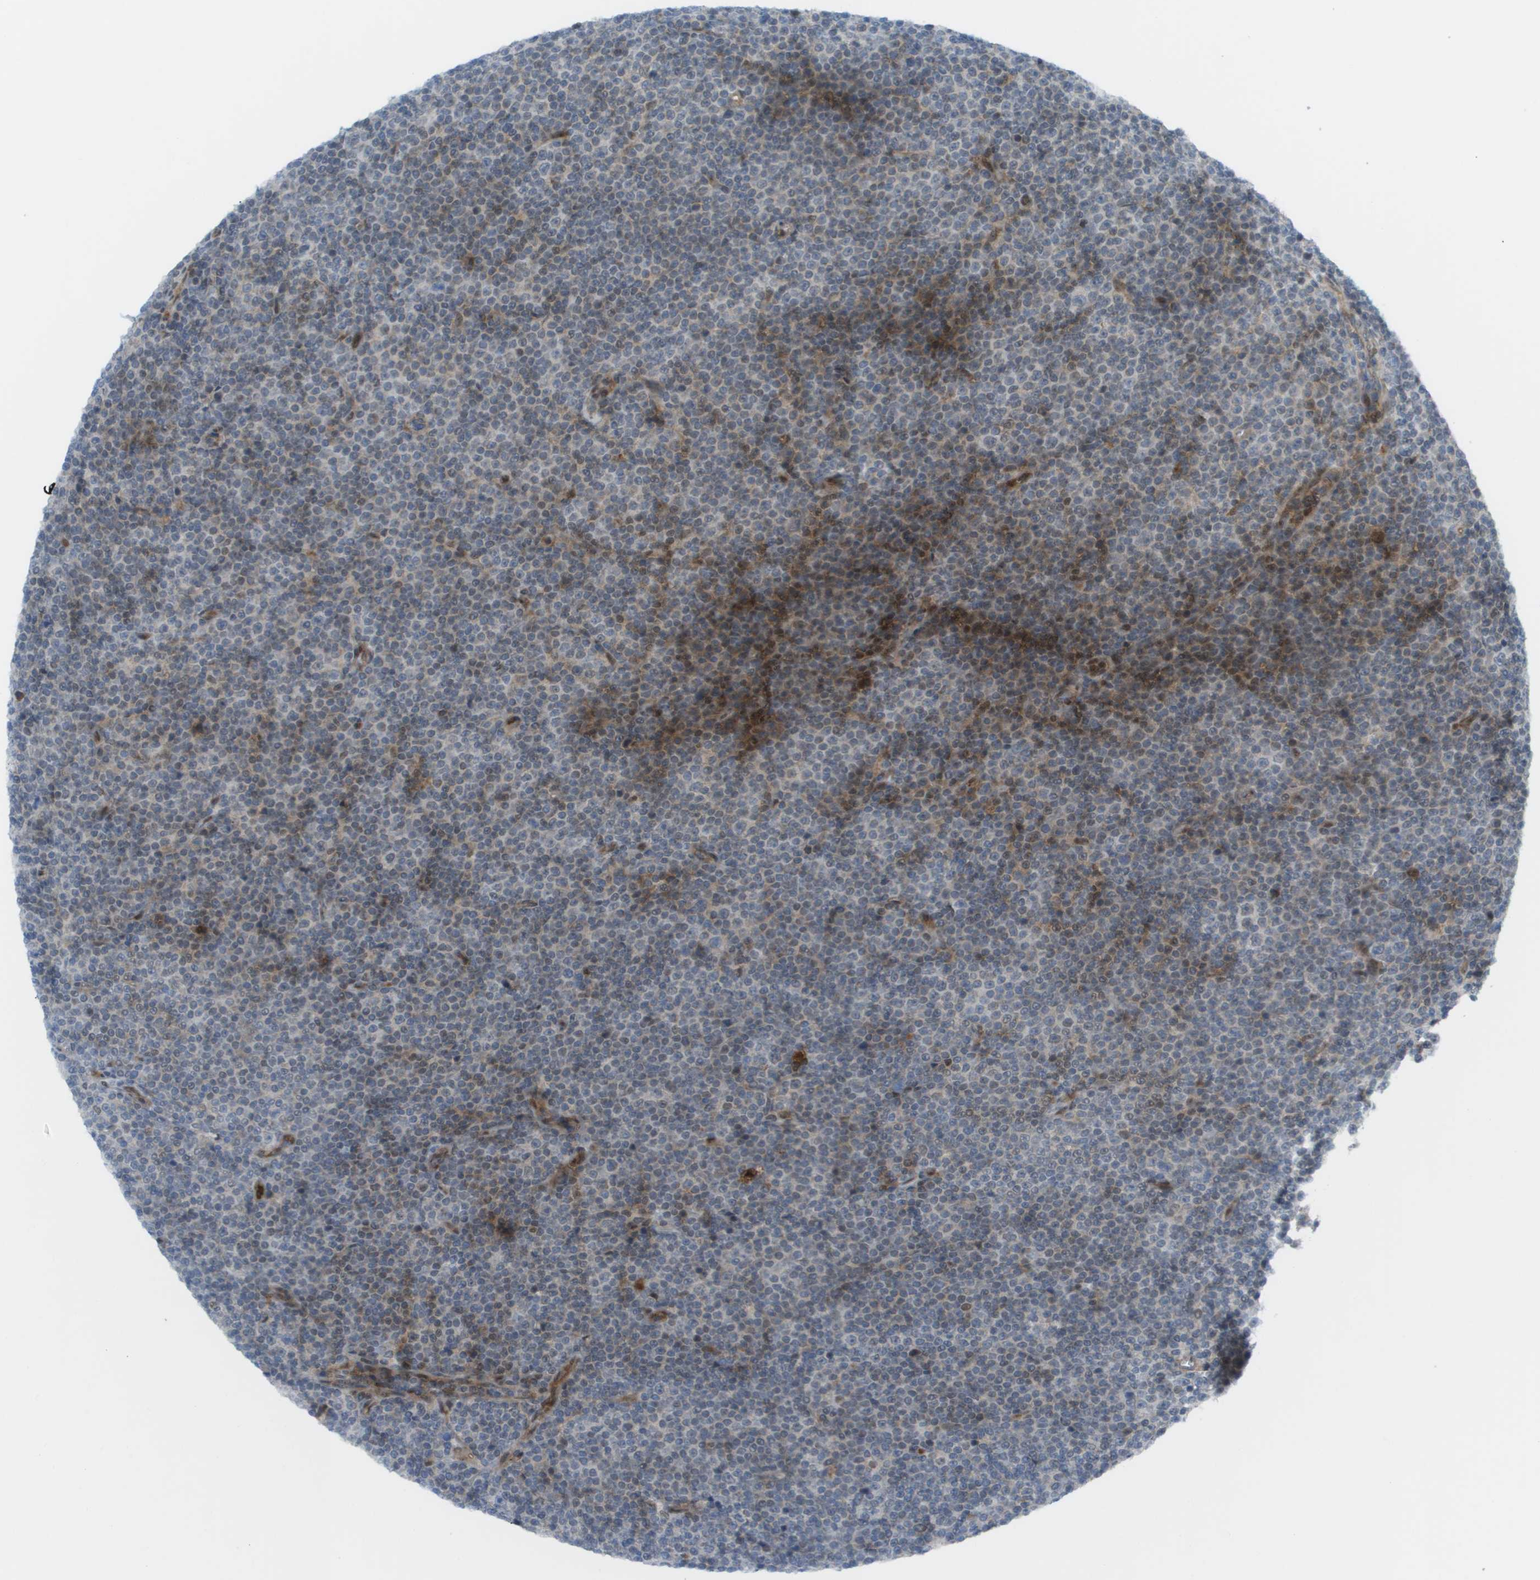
{"staining": {"intensity": "weak", "quantity": "<25%", "location": "nuclear"}, "tissue": "lymphoma", "cell_type": "Tumor cells", "image_type": "cancer", "snomed": [{"axis": "morphology", "description": "Malignant lymphoma, non-Hodgkin's type, Low grade"}, {"axis": "topography", "description": "Lymph node"}], "caption": "This image is of malignant lymphoma, non-Hodgkin's type (low-grade) stained with IHC to label a protein in brown with the nuclei are counter-stained blue. There is no expression in tumor cells. Brightfield microscopy of immunohistochemistry (IHC) stained with DAB (brown) and hematoxylin (blue), captured at high magnification.", "gene": "CACNB4", "patient": {"sex": "female", "age": 67}}